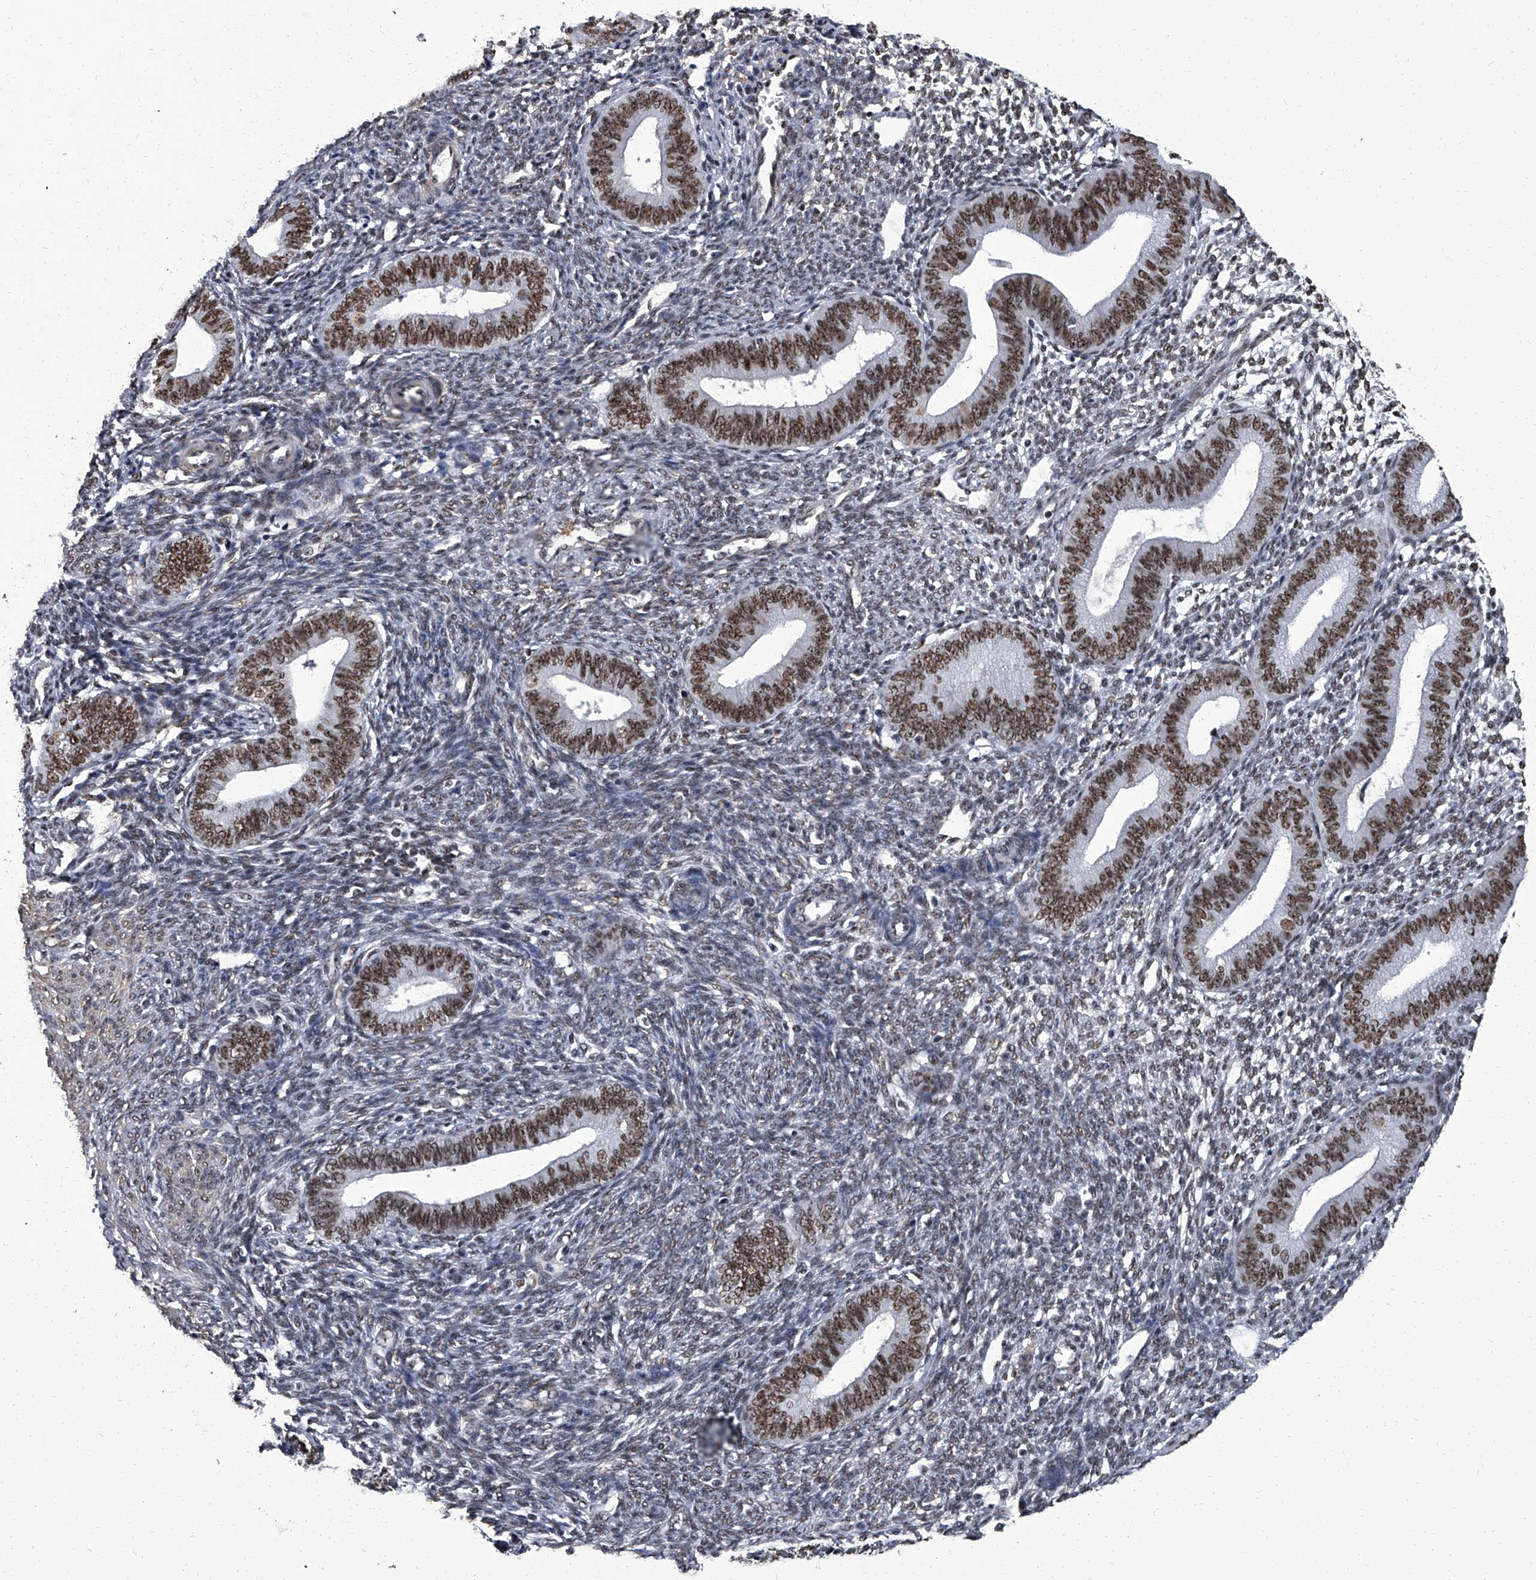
{"staining": {"intensity": "weak", "quantity": "<25%", "location": "nuclear"}, "tissue": "endometrium", "cell_type": "Cells in endometrial stroma", "image_type": "normal", "snomed": [{"axis": "morphology", "description": "Normal tissue, NOS"}, {"axis": "topography", "description": "Endometrium"}], "caption": "This is a micrograph of immunohistochemistry (IHC) staining of normal endometrium, which shows no positivity in cells in endometrial stroma.", "gene": "ZNF518B", "patient": {"sex": "female", "age": 46}}